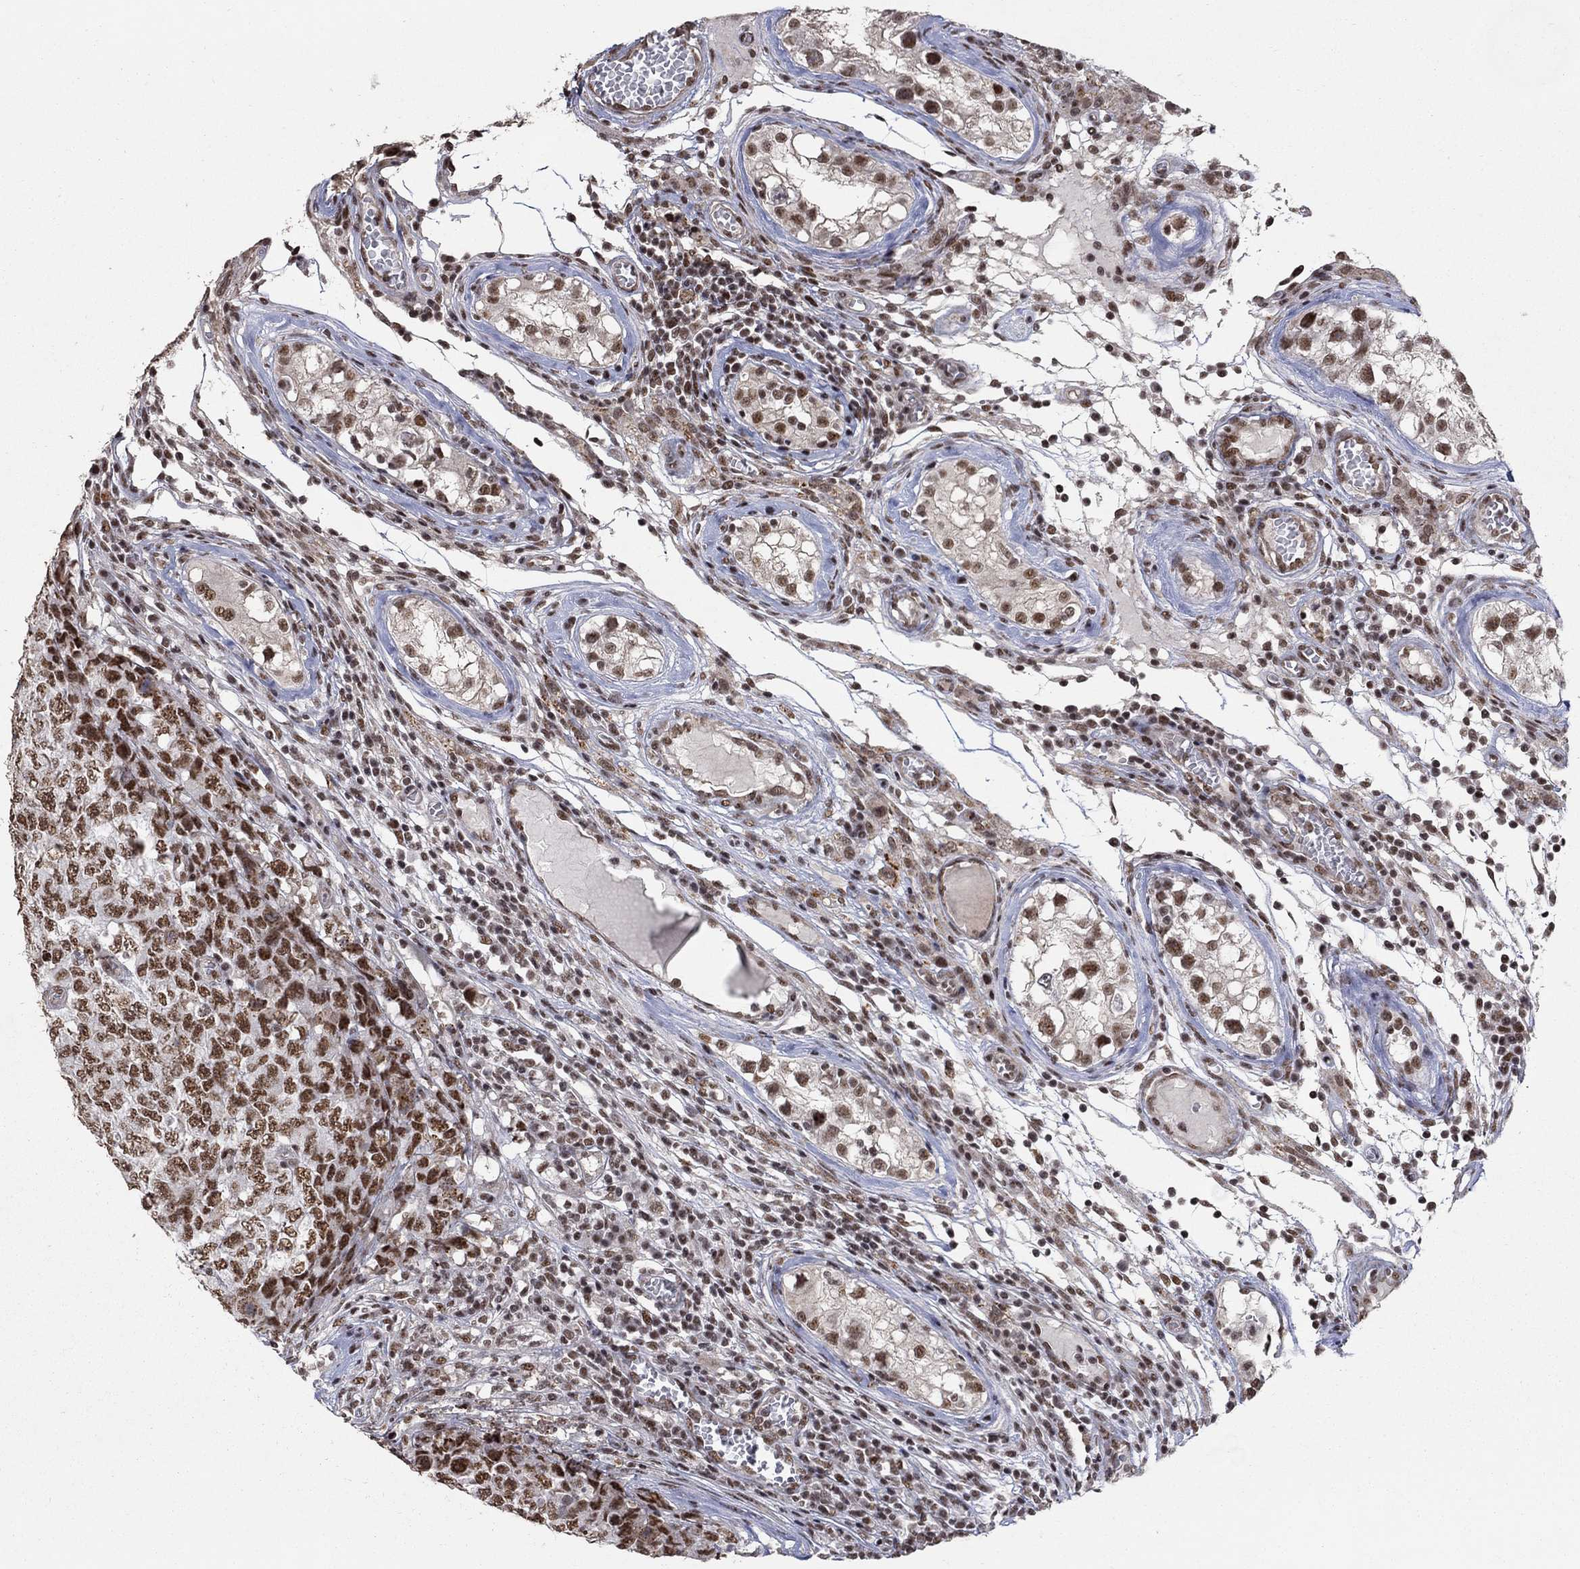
{"staining": {"intensity": "strong", "quantity": ">75%", "location": "nuclear"}, "tissue": "testis cancer", "cell_type": "Tumor cells", "image_type": "cancer", "snomed": [{"axis": "morphology", "description": "Carcinoma, Embryonal, NOS"}, {"axis": "topography", "description": "Testis"}], "caption": "Testis embryonal carcinoma tissue shows strong nuclear expression in about >75% of tumor cells, visualized by immunohistochemistry. Nuclei are stained in blue.", "gene": "PNISR", "patient": {"sex": "male", "age": 23}}